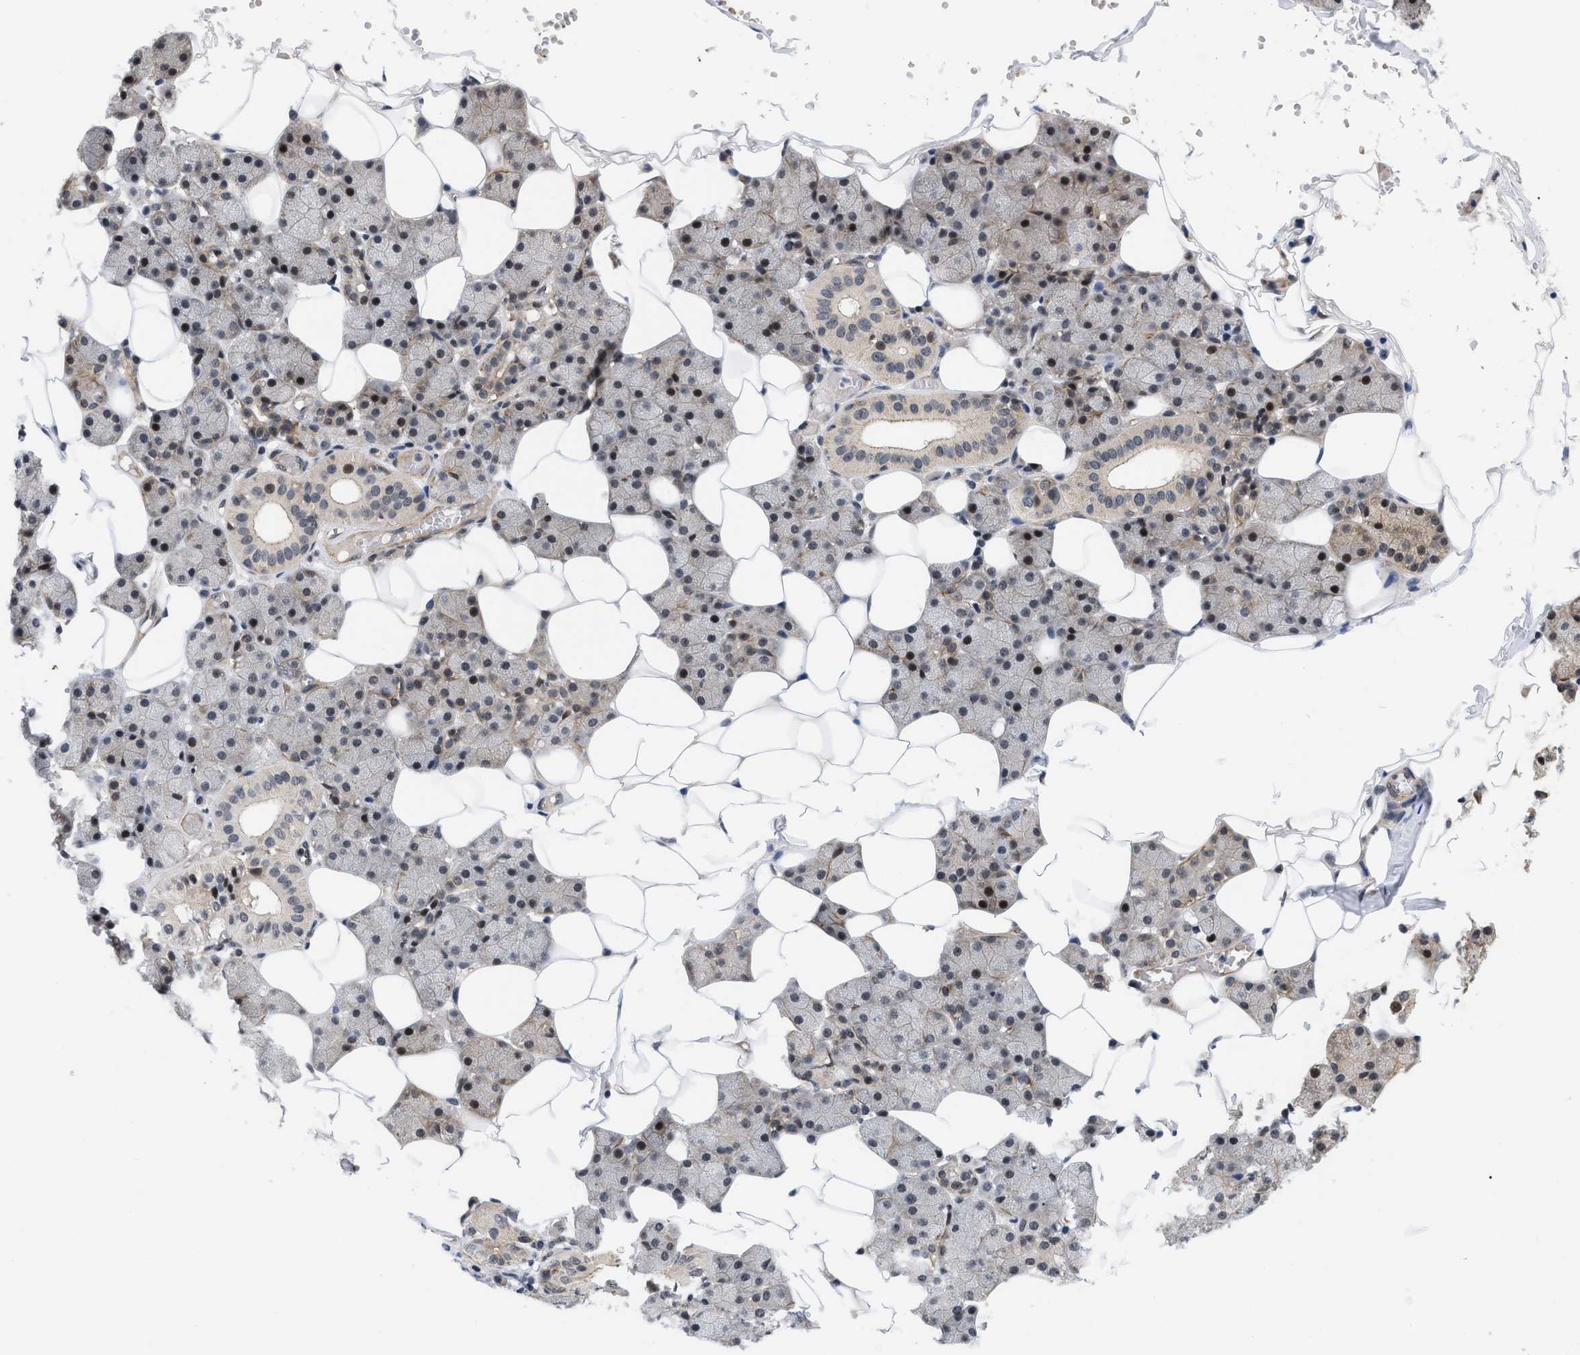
{"staining": {"intensity": "moderate", "quantity": "25%-75%", "location": "cytoplasmic/membranous,nuclear"}, "tissue": "salivary gland", "cell_type": "Glandular cells", "image_type": "normal", "snomed": [{"axis": "morphology", "description": "Normal tissue, NOS"}, {"axis": "topography", "description": "Salivary gland"}], "caption": "High-magnification brightfield microscopy of normal salivary gland stained with DAB (3,3'-diaminobenzidine) (brown) and counterstained with hematoxylin (blue). glandular cells exhibit moderate cytoplasmic/membranous,nuclear expression is identified in about25%-75% of cells.", "gene": "GPRASP2", "patient": {"sex": "female", "age": 33}}